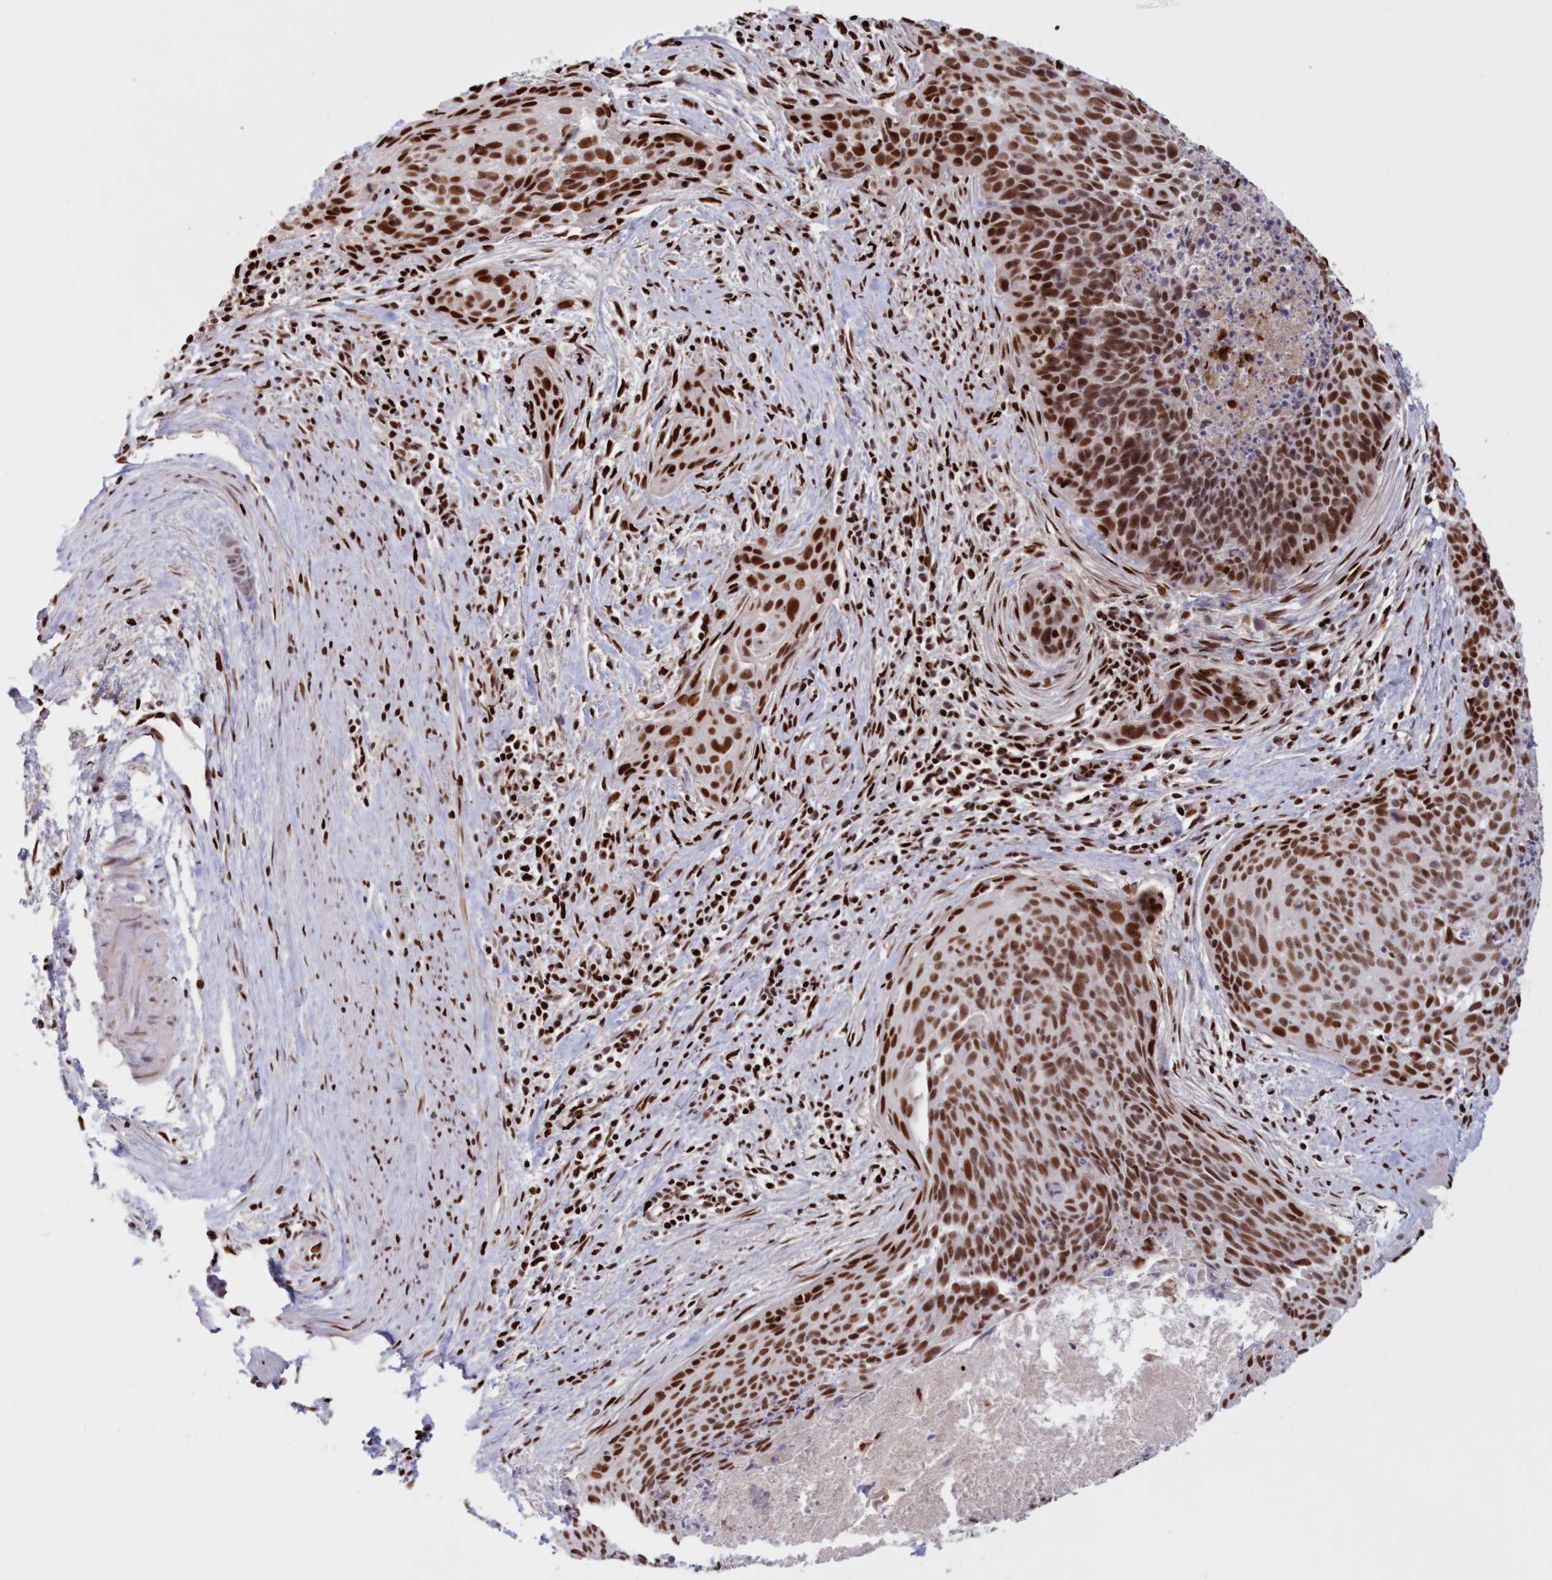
{"staining": {"intensity": "moderate", "quantity": ">75%", "location": "nuclear"}, "tissue": "cervical cancer", "cell_type": "Tumor cells", "image_type": "cancer", "snomed": [{"axis": "morphology", "description": "Squamous cell carcinoma, NOS"}, {"axis": "topography", "description": "Cervix"}], "caption": "Cervical cancer tissue demonstrates moderate nuclear positivity in approximately >75% of tumor cells, visualized by immunohistochemistry. (DAB (3,3'-diaminobenzidine) = brown stain, brightfield microscopy at high magnification).", "gene": "POLR2B", "patient": {"sex": "female", "age": 55}}